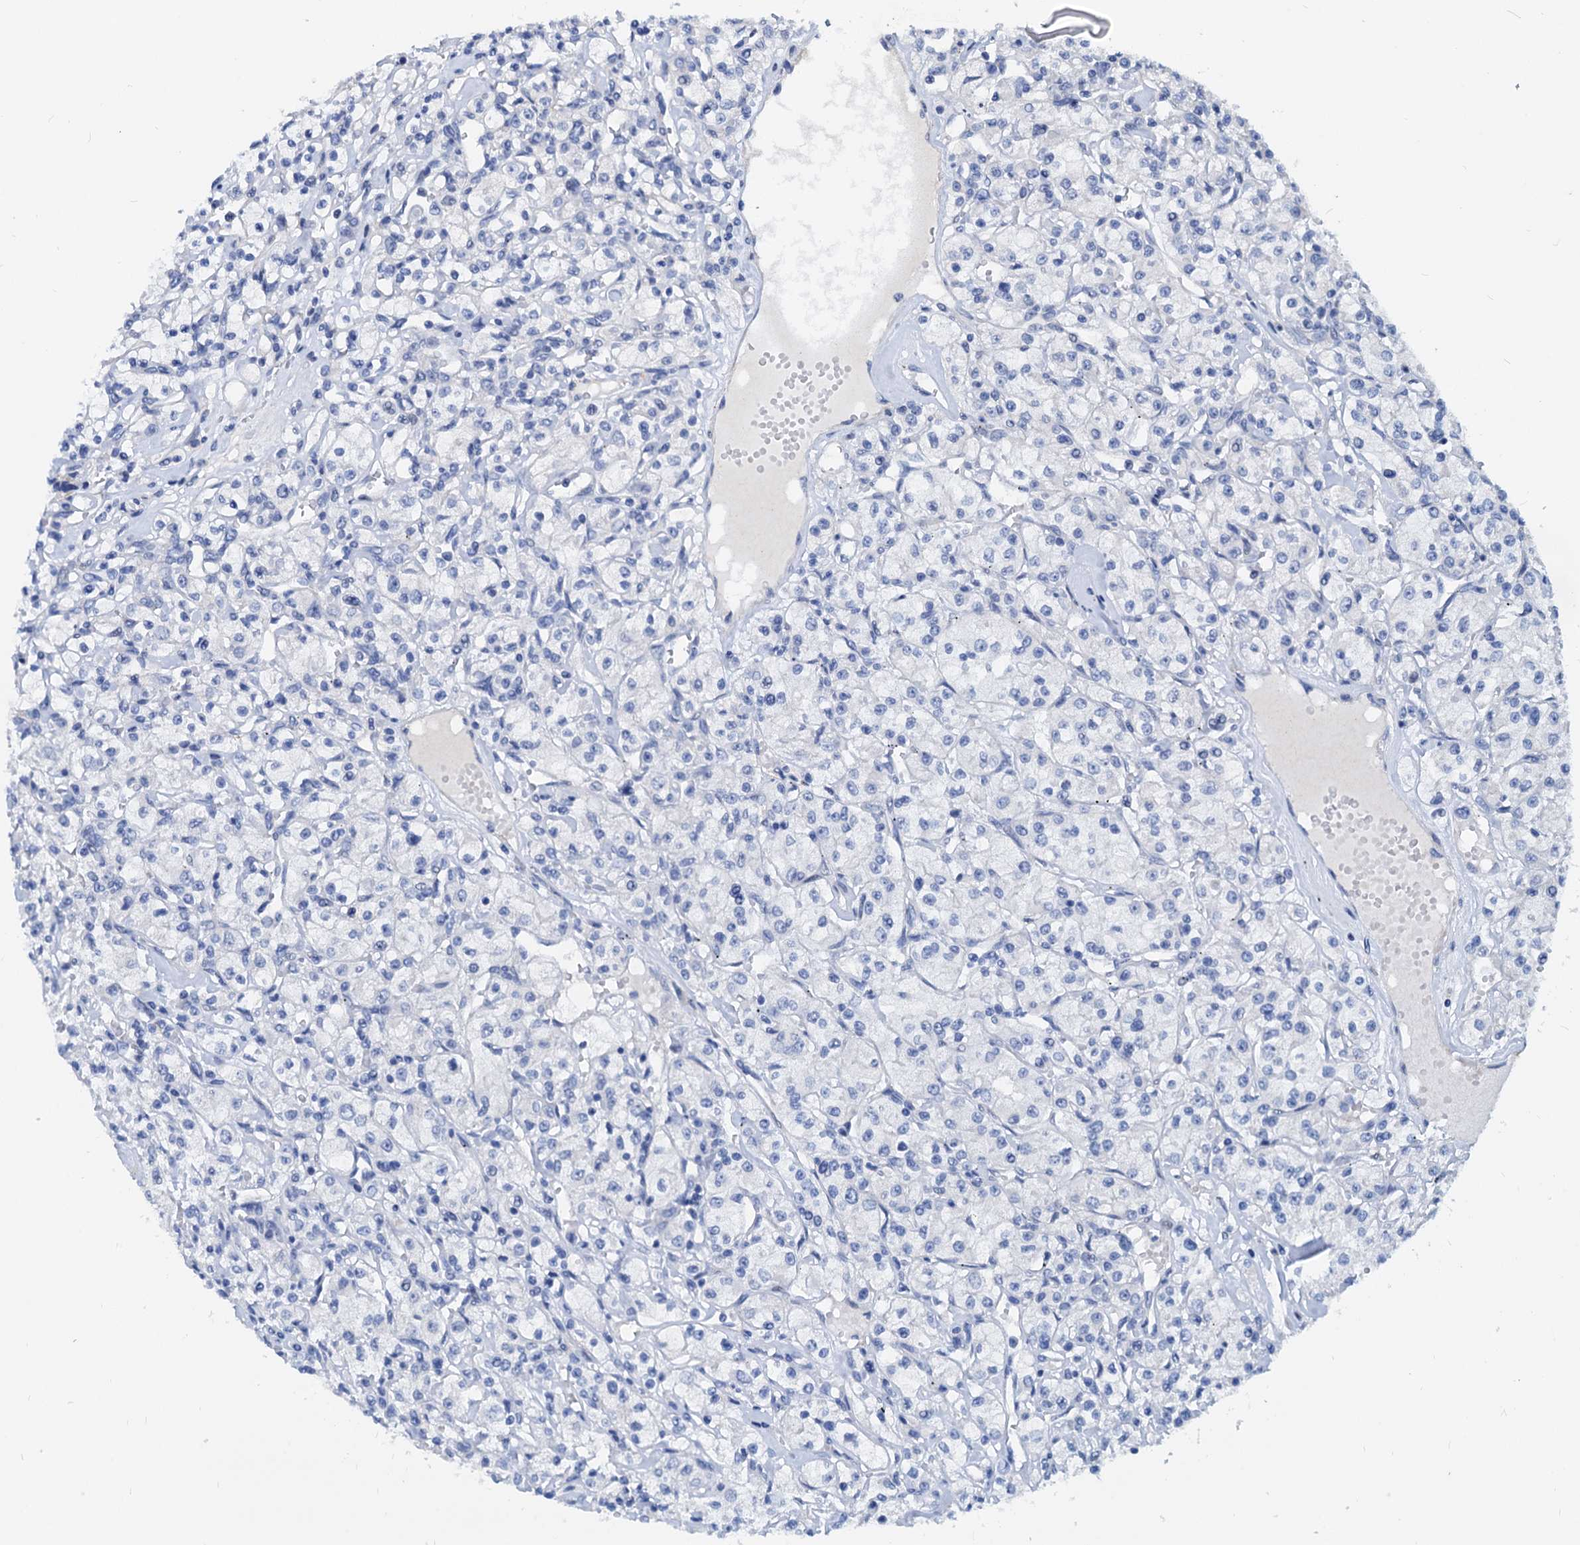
{"staining": {"intensity": "negative", "quantity": "none", "location": "none"}, "tissue": "renal cancer", "cell_type": "Tumor cells", "image_type": "cancer", "snomed": [{"axis": "morphology", "description": "Adenocarcinoma, NOS"}, {"axis": "topography", "description": "Kidney"}], "caption": "The IHC image has no significant staining in tumor cells of renal cancer tissue.", "gene": "HSF2", "patient": {"sex": "female", "age": 59}}